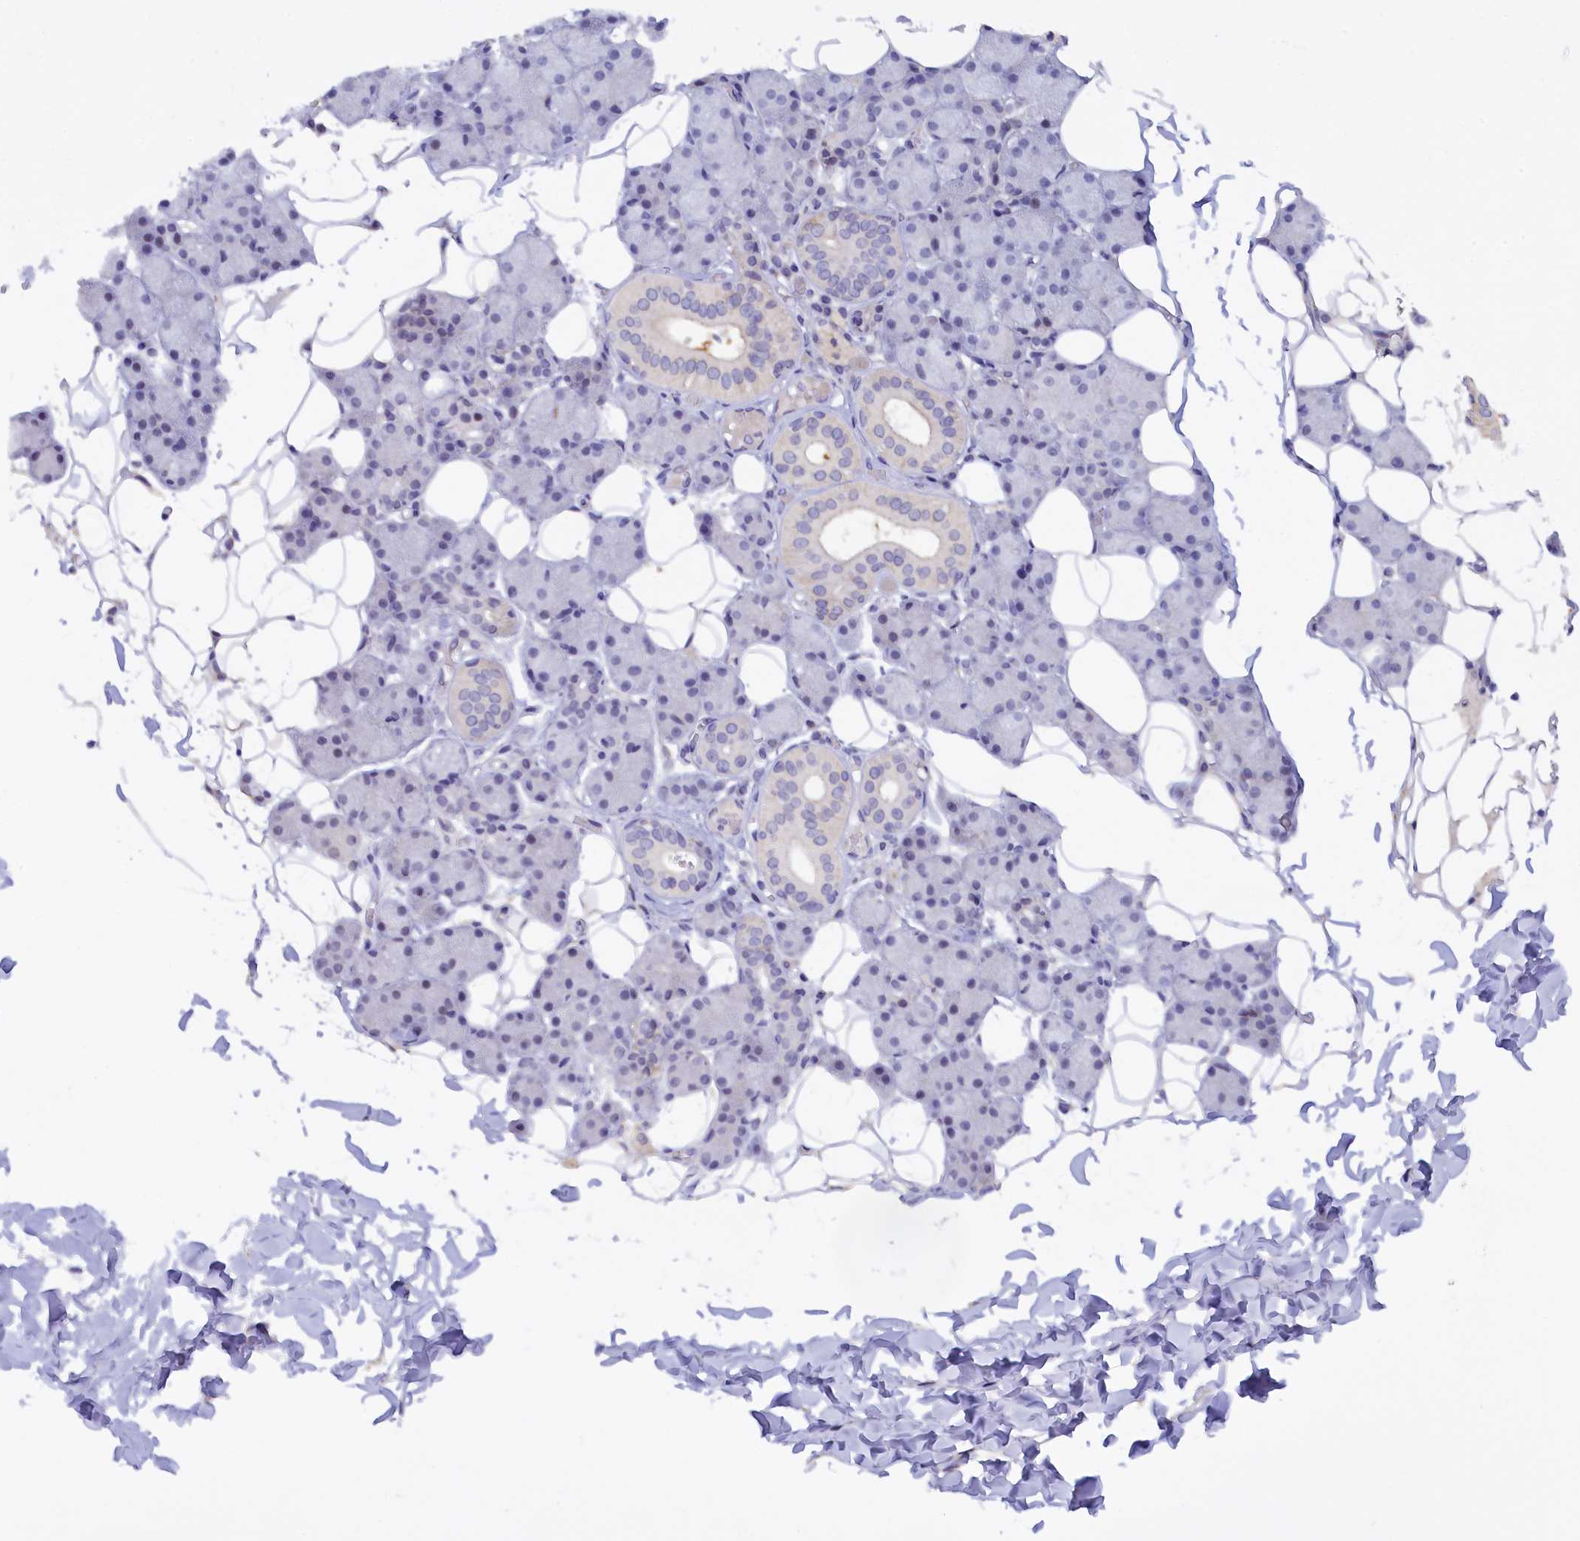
{"staining": {"intensity": "negative", "quantity": "none", "location": "none"}, "tissue": "salivary gland", "cell_type": "Glandular cells", "image_type": "normal", "snomed": [{"axis": "morphology", "description": "Normal tissue, NOS"}, {"axis": "topography", "description": "Salivary gland"}], "caption": "Micrograph shows no significant protein positivity in glandular cells of benign salivary gland. (DAB immunohistochemistry (IHC) visualized using brightfield microscopy, high magnification).", "gene": "HYKK", "patient": {"sex": "female", "age": 33}}